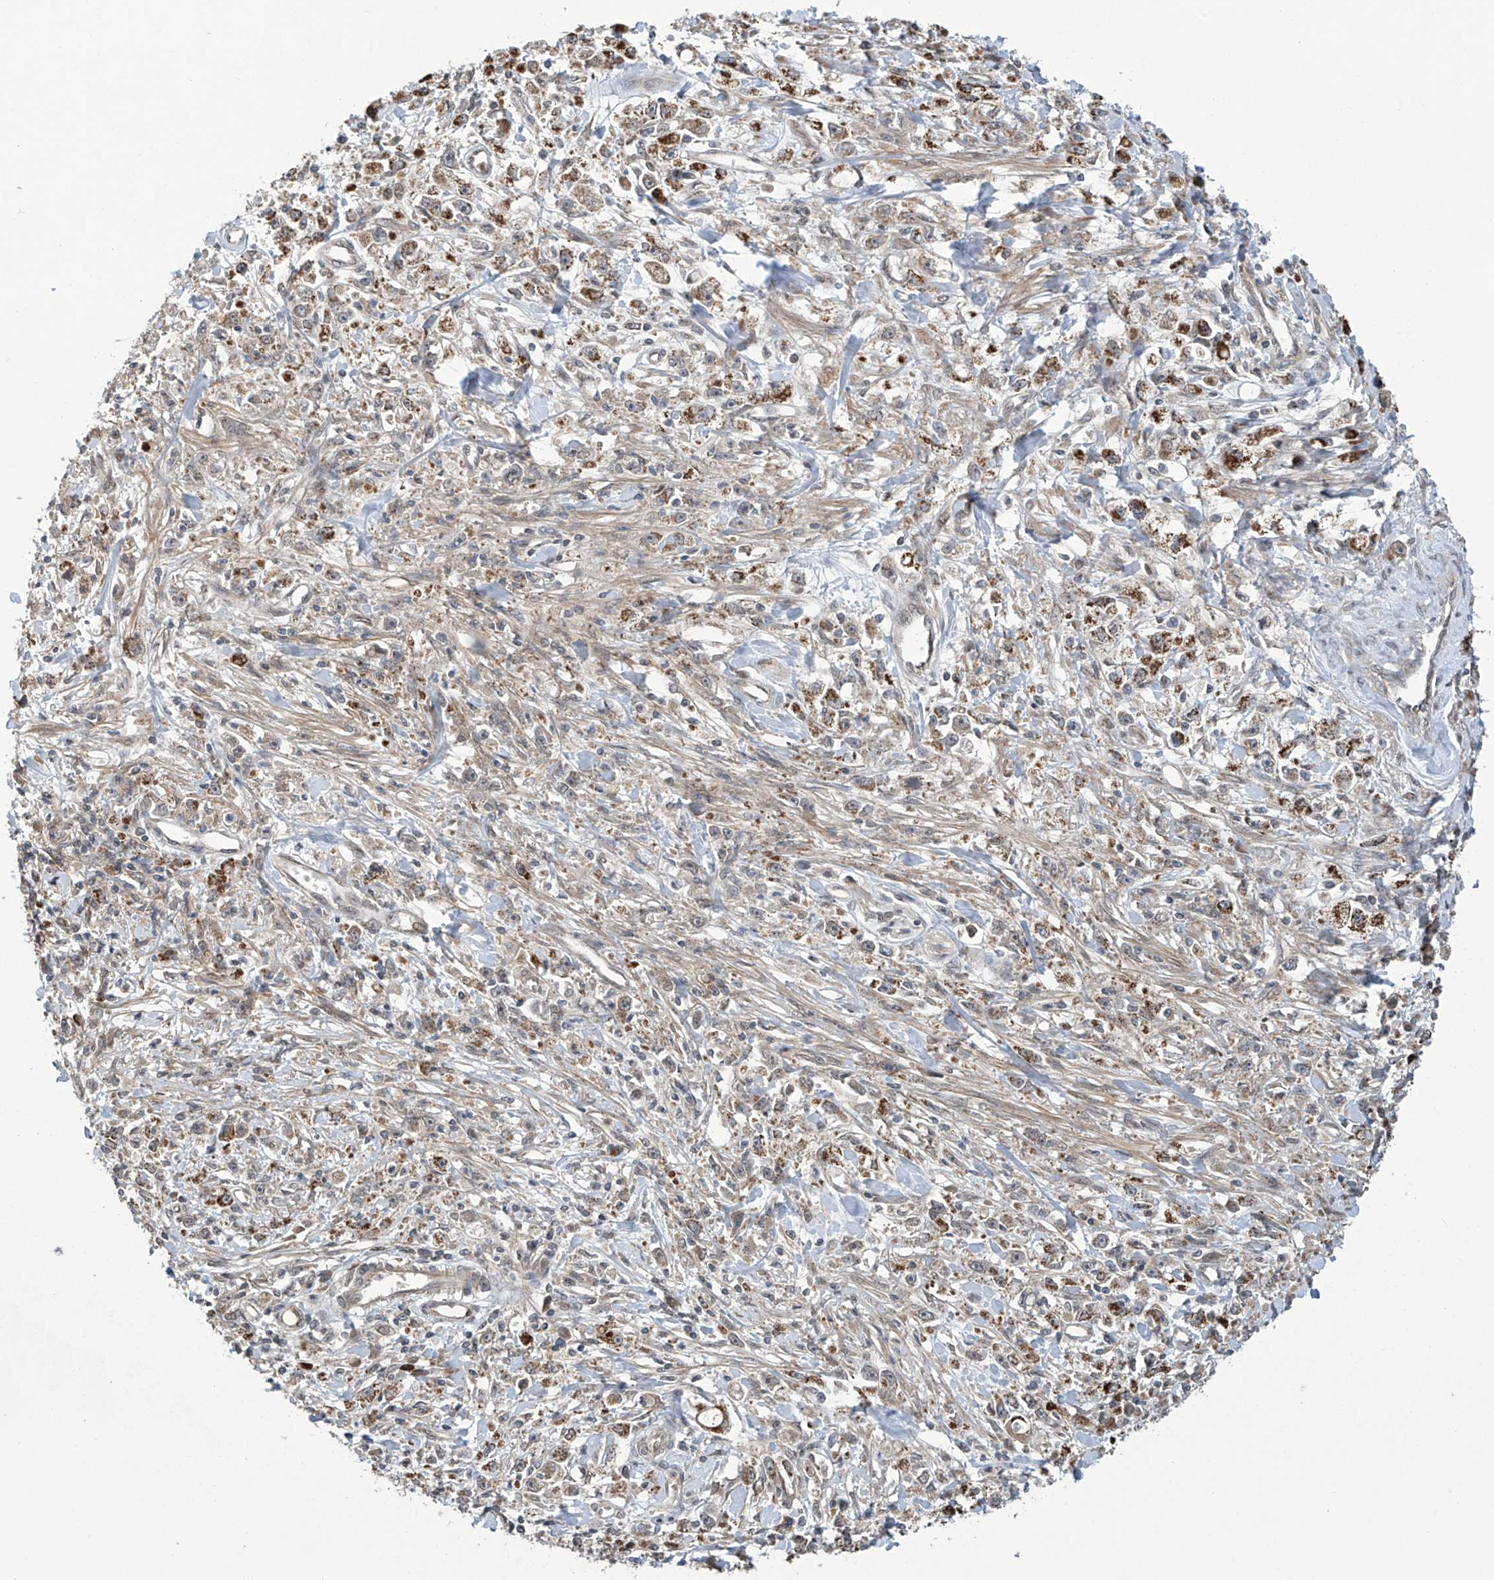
{"staining": {"intensity": "moderate", "quantity": "<25%", "location": "cytoplasmic/membranous"}, "tissue": "stomach cancer", "cell_type": "Tumor cells", "image_type": "cancer", "snomed": [{"axis": "morphology", "description": "Adenocarcinoma, NOS"}, {"axis": "topography", "description": "Stomach"}], "caption": "Stomach cancer (adenocarcinoma) stained with DAB (3,3'-diaminobenzidine) IHC shows low levels of moderate cytoplasmic/membranous positivity in approximately <25% of tumor cells.", "gene": "ABHD13", "patient": {"sex": "female", "age": 59}}